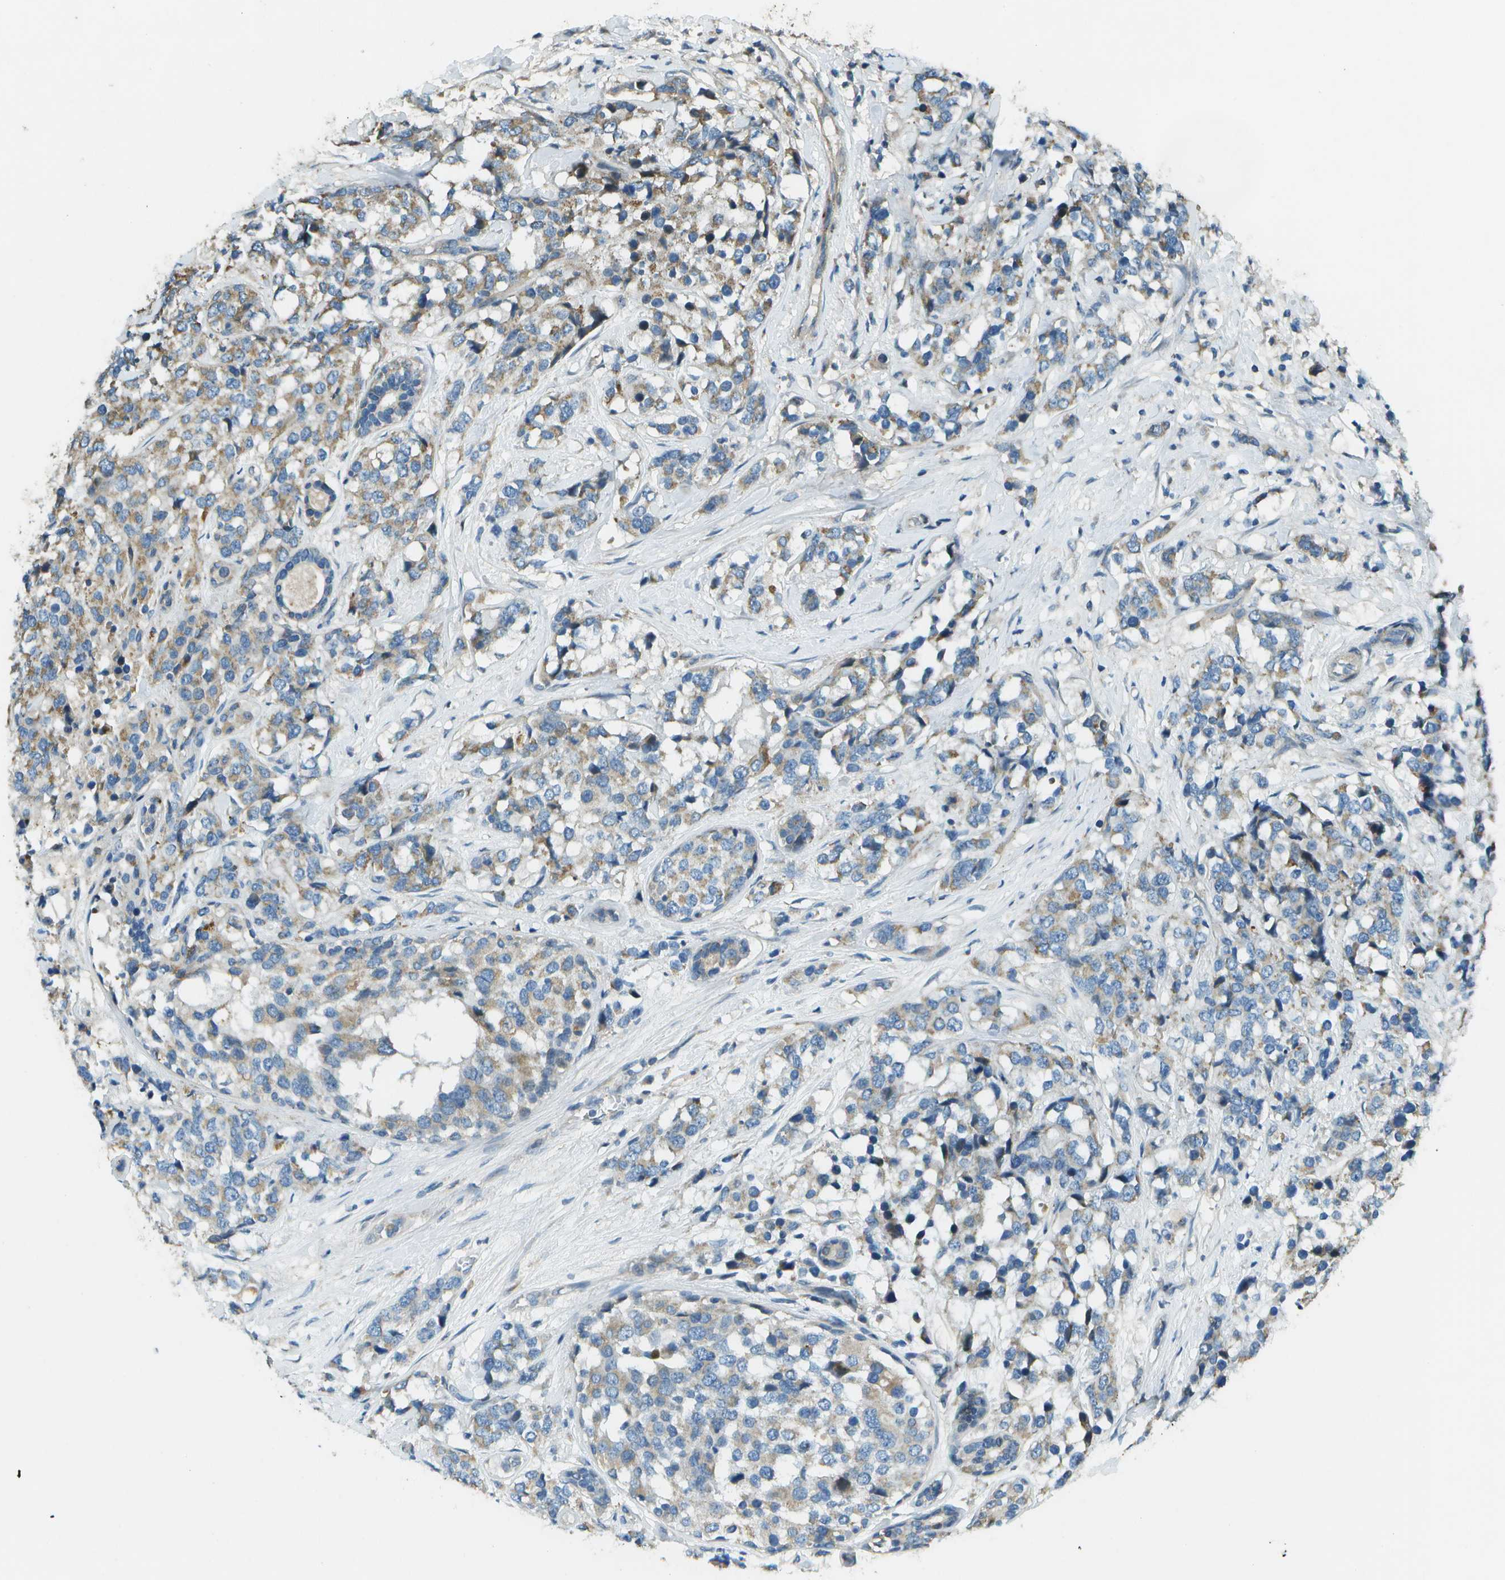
{"staining": {"intensity": "moderate", "quantity": "25%-75%", "location": "cytoplasmic/membranous"}, "tissue": "breast cancer", "cell_type": "Tumor cells", "image_type": "cancer", "snomed": [{"axis": "morphology", "description": "Lobular carcinoma"}, {"axis": "topography", "description": "Breast"}], "caption": "Human breast lobular carcinoma stained with a protein marker demonstrates moderate staining in tumor cells.", "gene": "PXYLP1", "patient": {"sex": "female", "age": 59}}